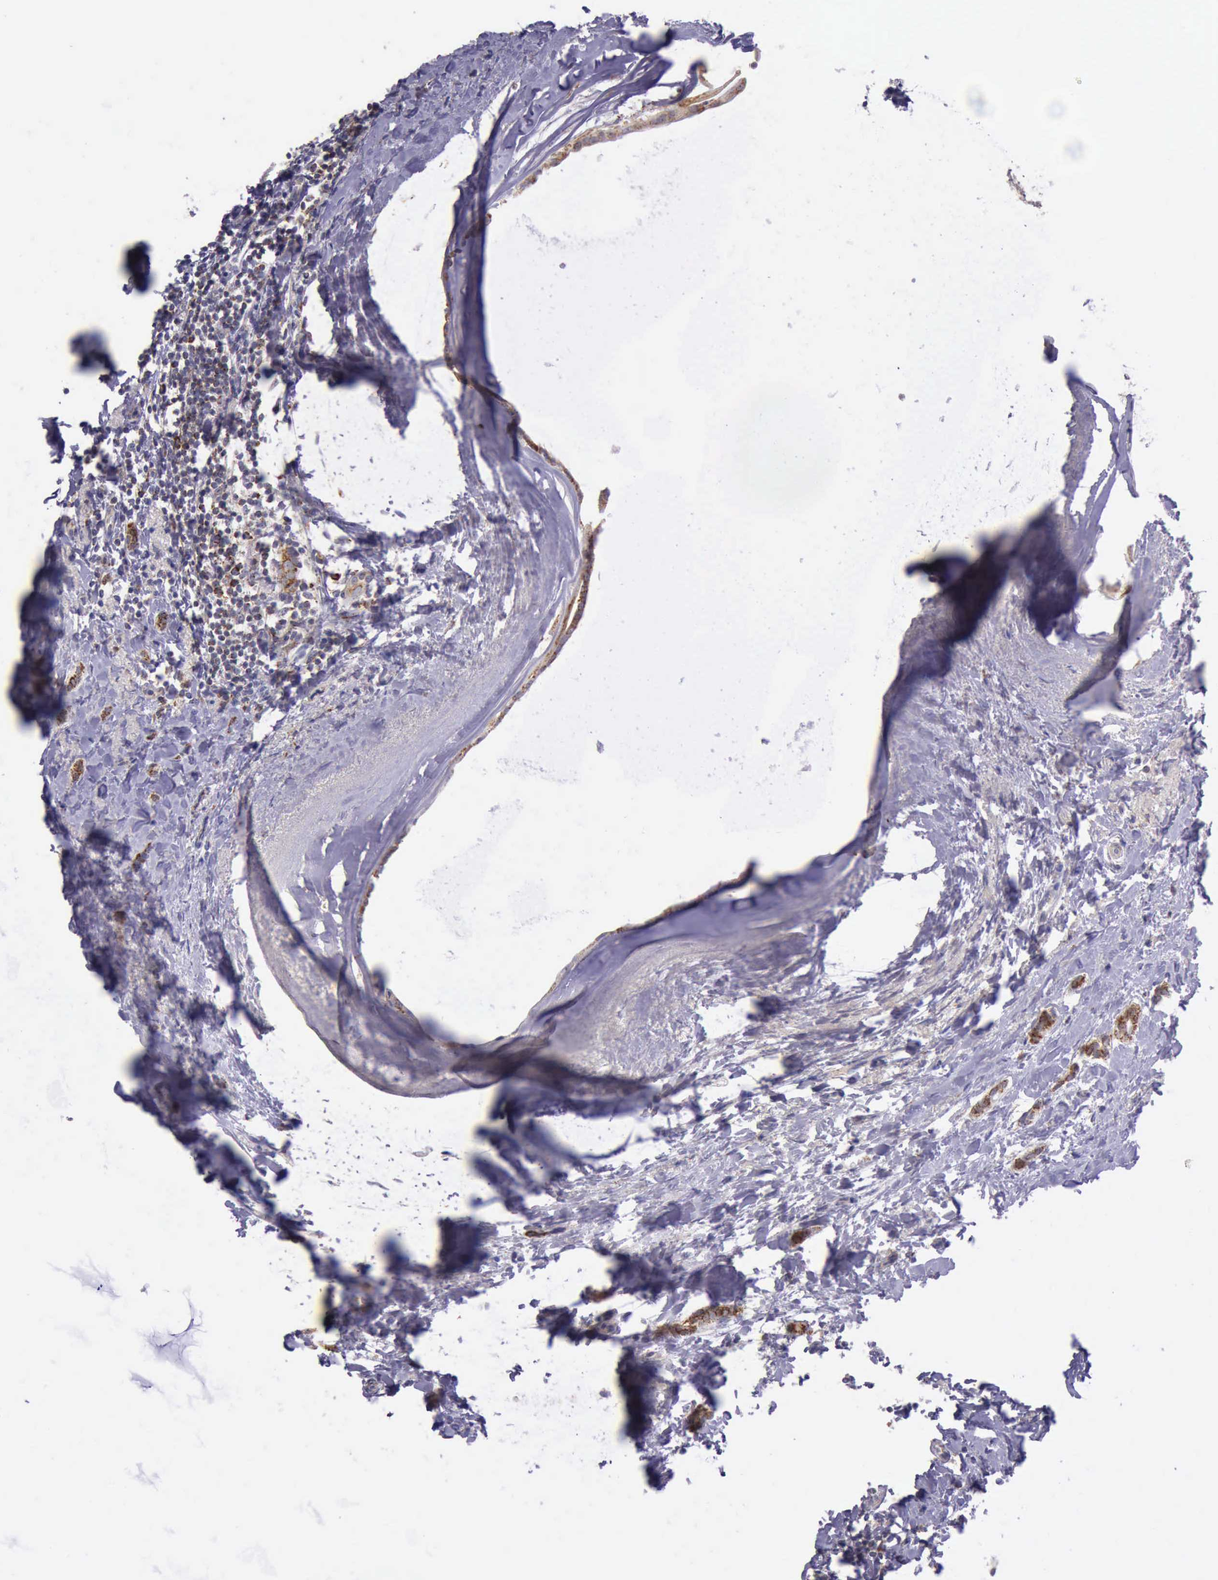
{"staining": {"intensity": "strong", "quantity": ">75%", "location": "cytoplasmic/membranous"}, "tissue": "breast cancer", "cell_type": "Tumor cells", "image_type": "cancer", "snomed": [{"axis": "morphology", "description": "Duct carcinoma"}, {"axis": "topography", "description": "Breast"}], "caption": "Immunohistochemistry (IHC) image of human breast intraductal carcinoma stained for a protein (brown), which displays high levels of strong cytoplasmic/membranous positivity in about >75% of tumor cells.", "gene": "TXN2", "patient": {"sex": "female", "age": 54}}